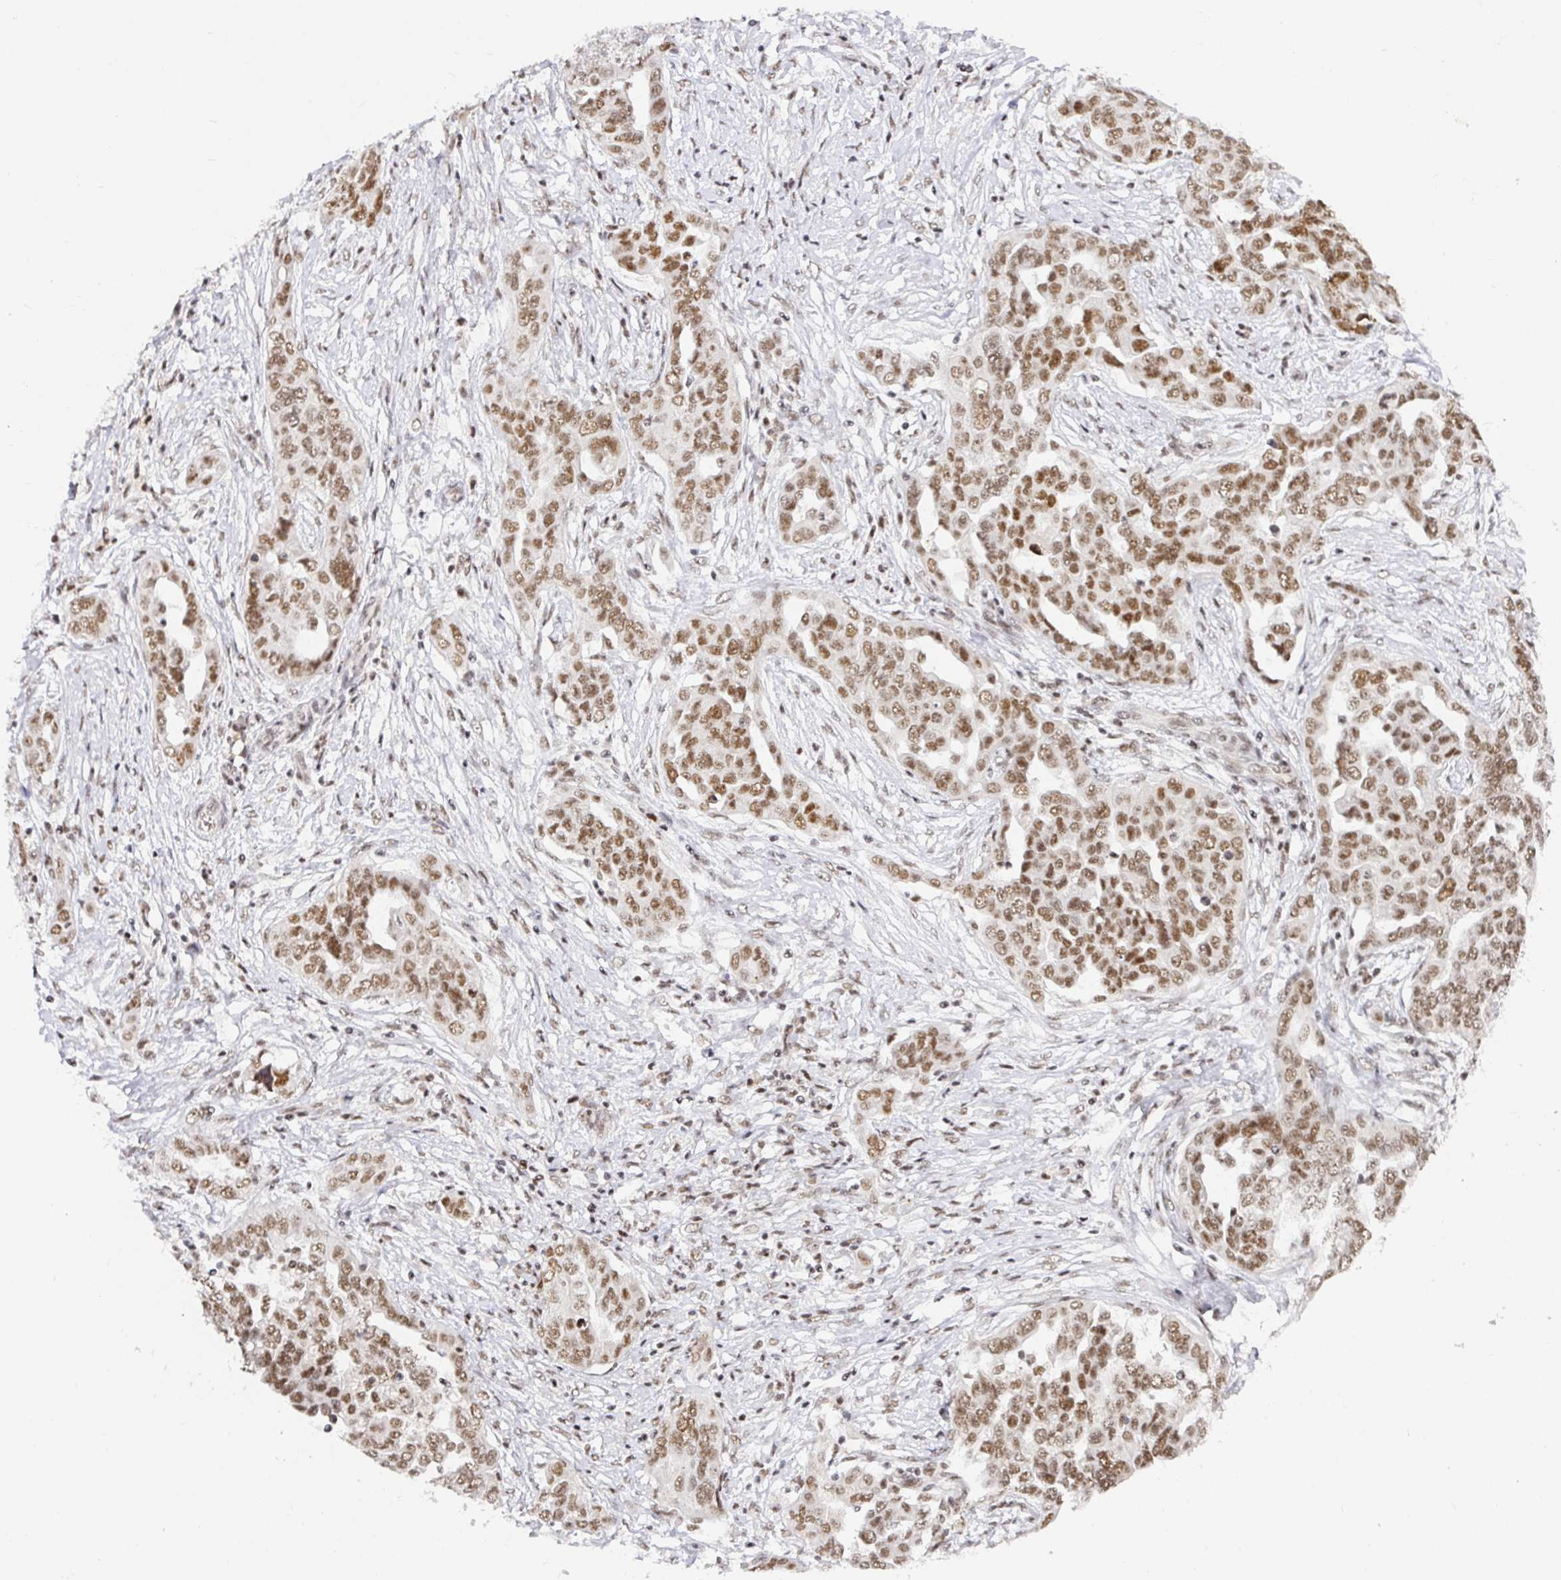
{"staining": {"intensity": "moderate", "quantity": ">75%", "location": "nuclear"}, "tissue": "ovarian cancer", "cell_type": "Tumor cells", "image_type": "cancer", "snomed": [{"axis": "morphology", "description": "Cystadenocarcinoma, serous, NOS"}, {"axis": "topography", "description": "Ovary"}], "caption": "A photomicrograph of ovarian cancer stained for a protein exhibits moderate nuclear brown staining in tumor cells.", "gene": "USF1", "patient": {"sex": "female", "age": 59}}